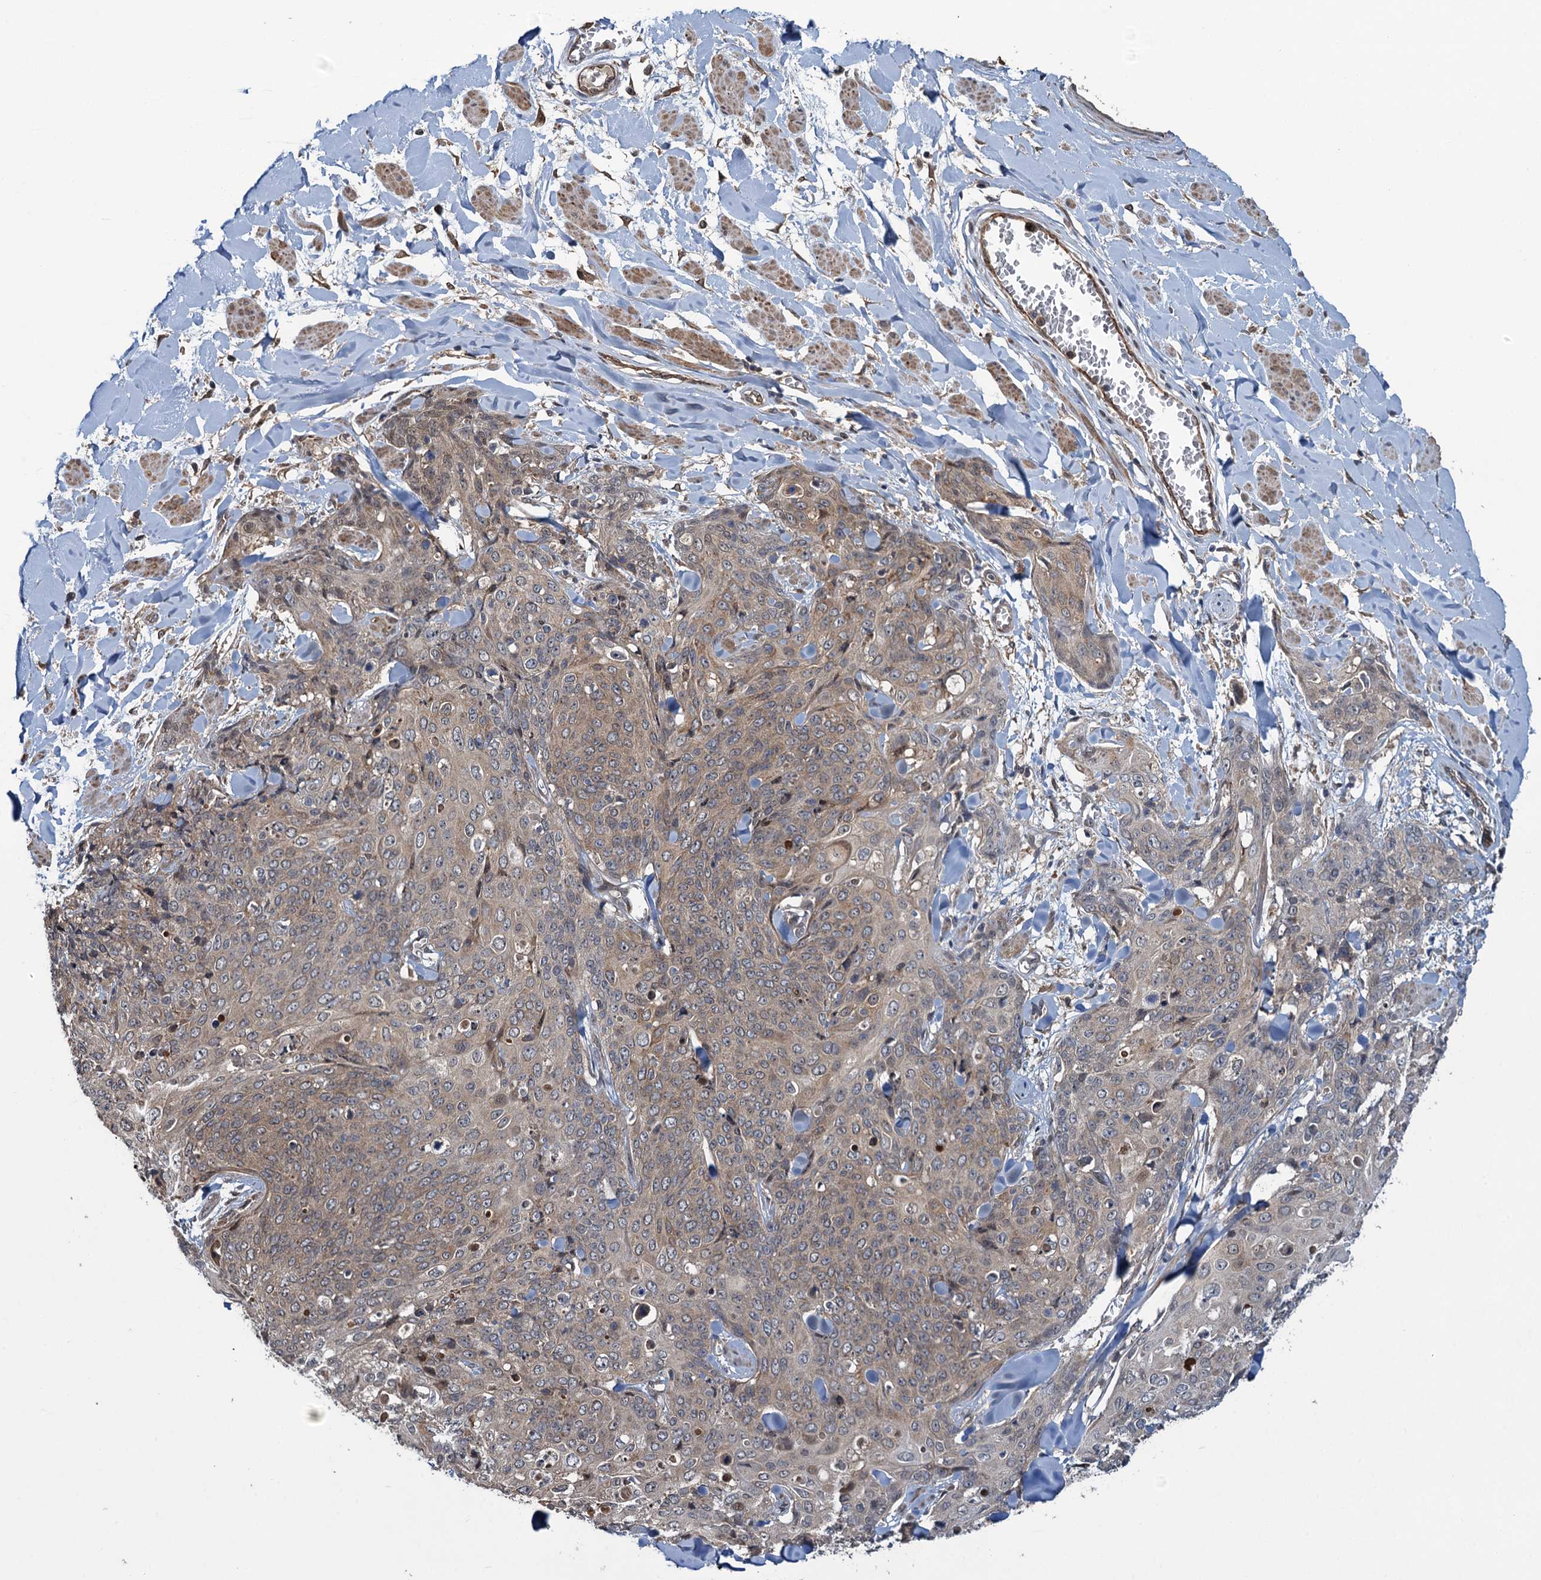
{"staining": {"intensity": "weak", "quantity": "25%-75%", "location": "cytoplasmic/membranous"}, "tissue": "skin cancer", "cell_type": "Tumor cells", "image_type": "cancer", "snomed": [{"axis": "morphology", "description": "Squamous cell carcinoma, NOS"}, {"axis": "topography", "description": "Skin"}, {"axis": "topography", "description": "Vulva"}], "caption": "Tumor cells exhibit low levels of weak cytoplasmic/membranous positivity in approximately 25%-75% of cells in human skin cancer.", "gene": "EVX2", "patient": {"sex": "female", "age": 85}}